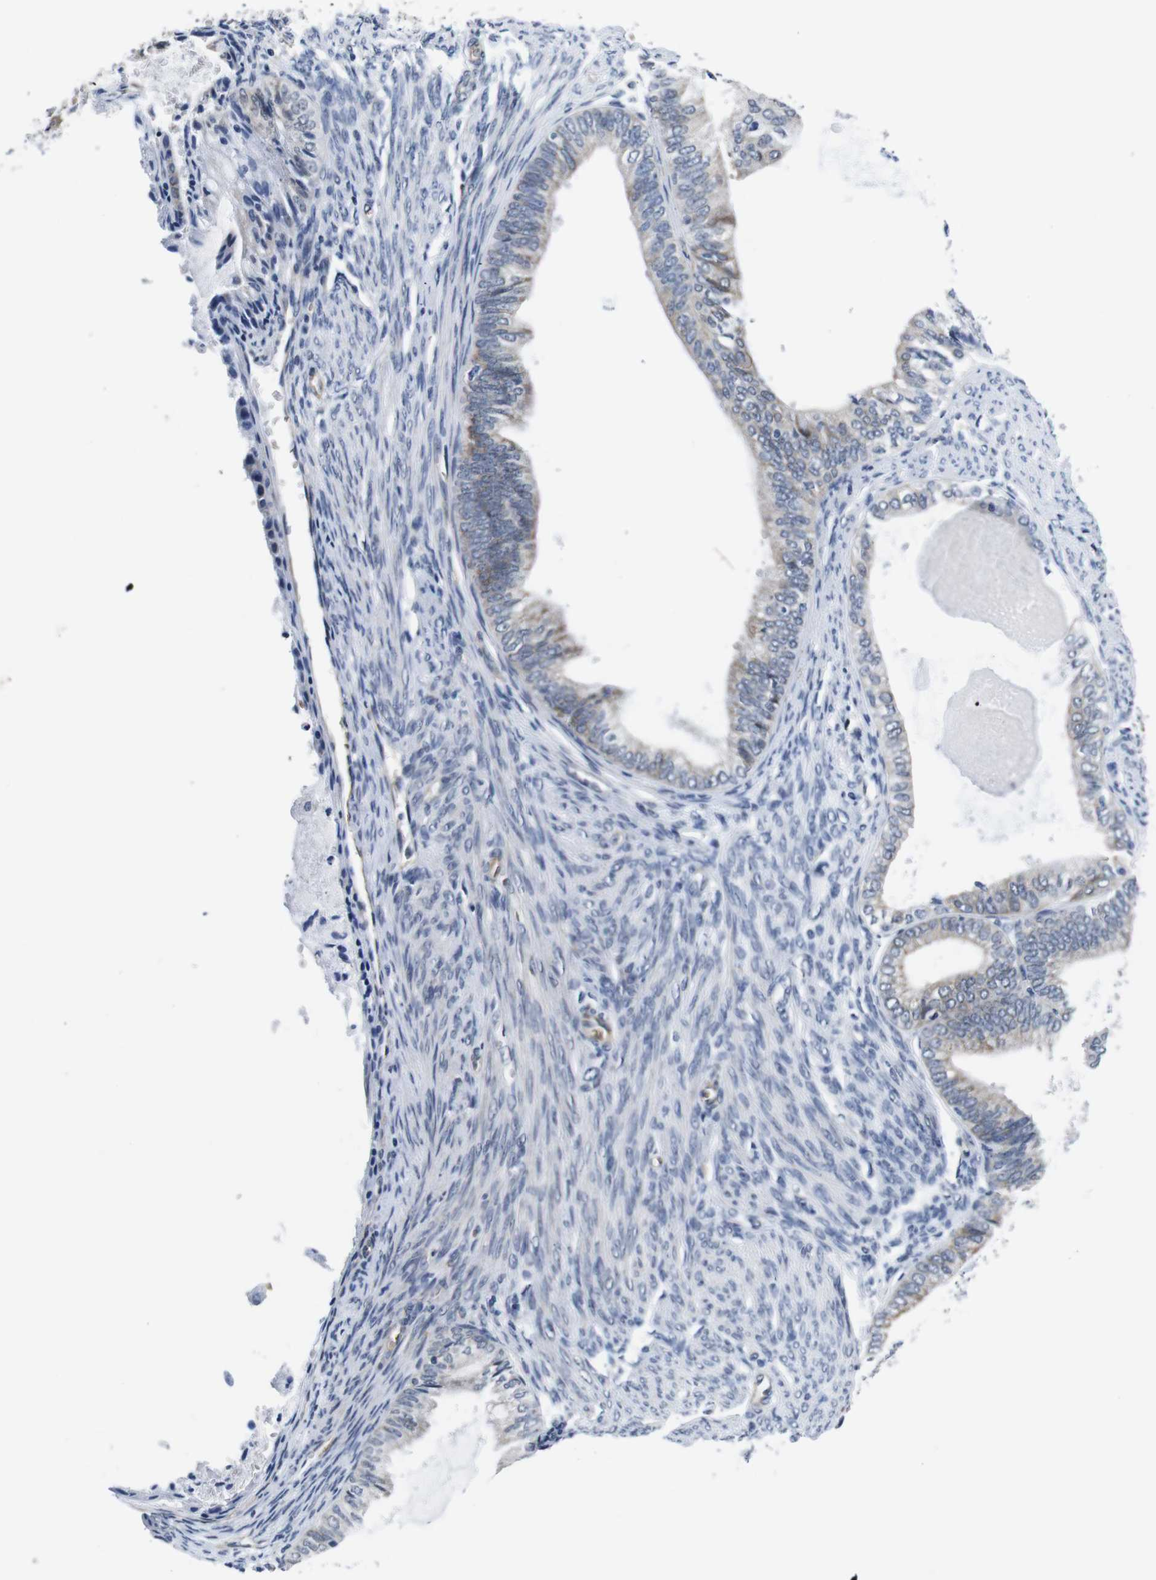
{"staining": {"intensity": "weak", "quantity": "<25%", "location": "cytoplasmic/membranous"}, "tissue": "endometrial cancer", "cell_type": "Tumor cells", "image_type": "cancer", "snomed": [{"axis": "morphology", "description": "Adenocarcinoma, NOS"}, {"axis": "topography", "description": "Endometrium"}], "caption": "This is an immunohistochemistry (IHC) histopathology image of human adenocarcinoma (endometrial). There is no expression in tumor cells.", "gene": "SOCS3", "patient": {"sex": "female", "age": 86}}